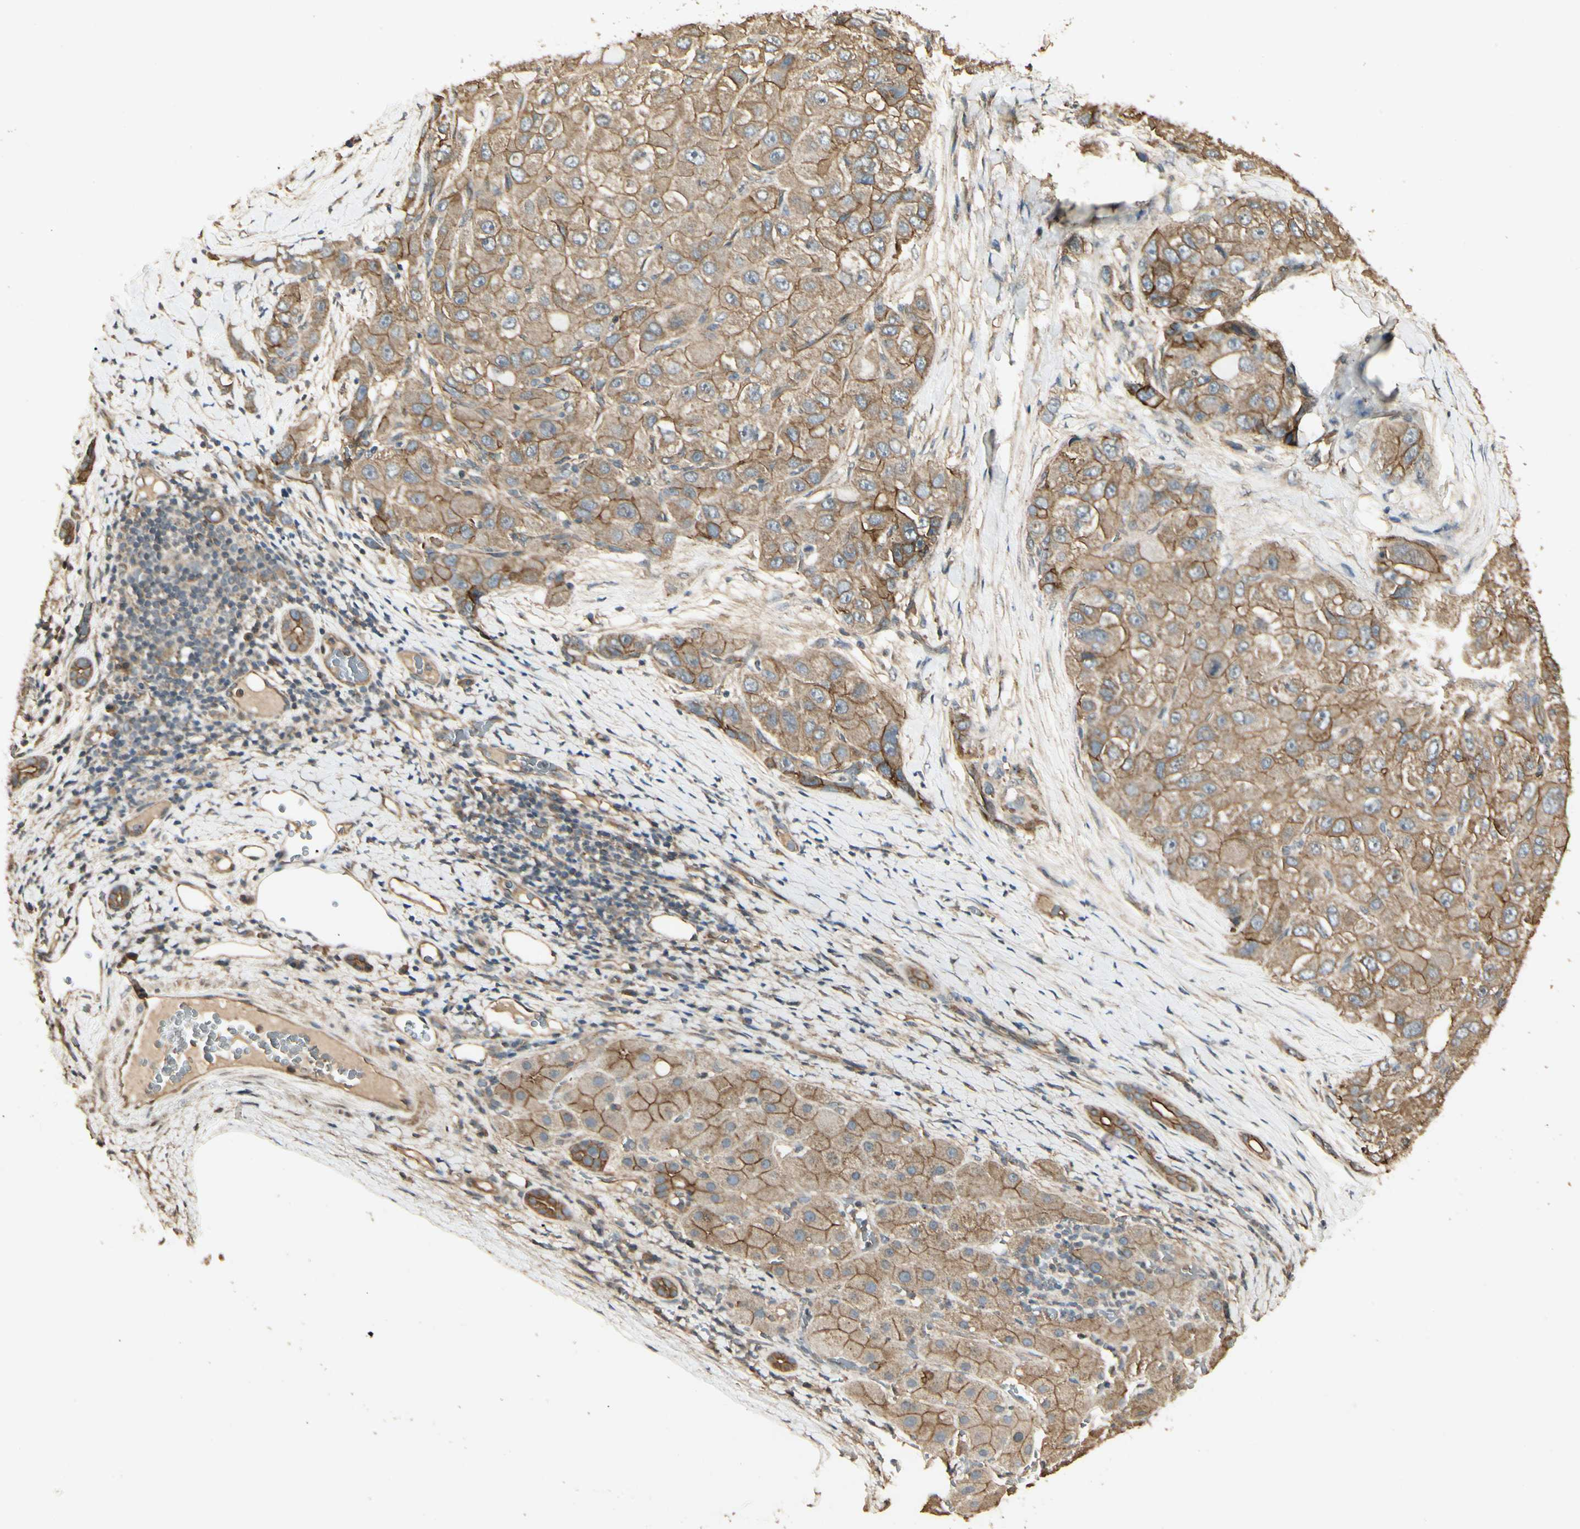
{"staining": {"intensity": "moderate", "quantity": ">75%", "location": "cytoplasmic/membranous"}, "tissue": "liver cancer", "cell_type": "Tumor cells", "image_type": "cancer", "snomed": [{"axis": "morphology", "description": "Carcinoma, Hepatocellular, NOS"}, {"axis": "topography", "description": "Liver"}], "caption": "Immunohistochemistry (IHC) photomicrograph of neoplastic tissue: human liver hepatocellular carcinoma stained using immunohistochemistry (IHC) reveals medium levels of moderate protein expression localized specifically in the cytoplasmic/membranous of tumor cells, appearing as a cytoplasmic/membranous brown color.", "gene": "RNF180", "patient": {"sex": "male", "age": 80}}